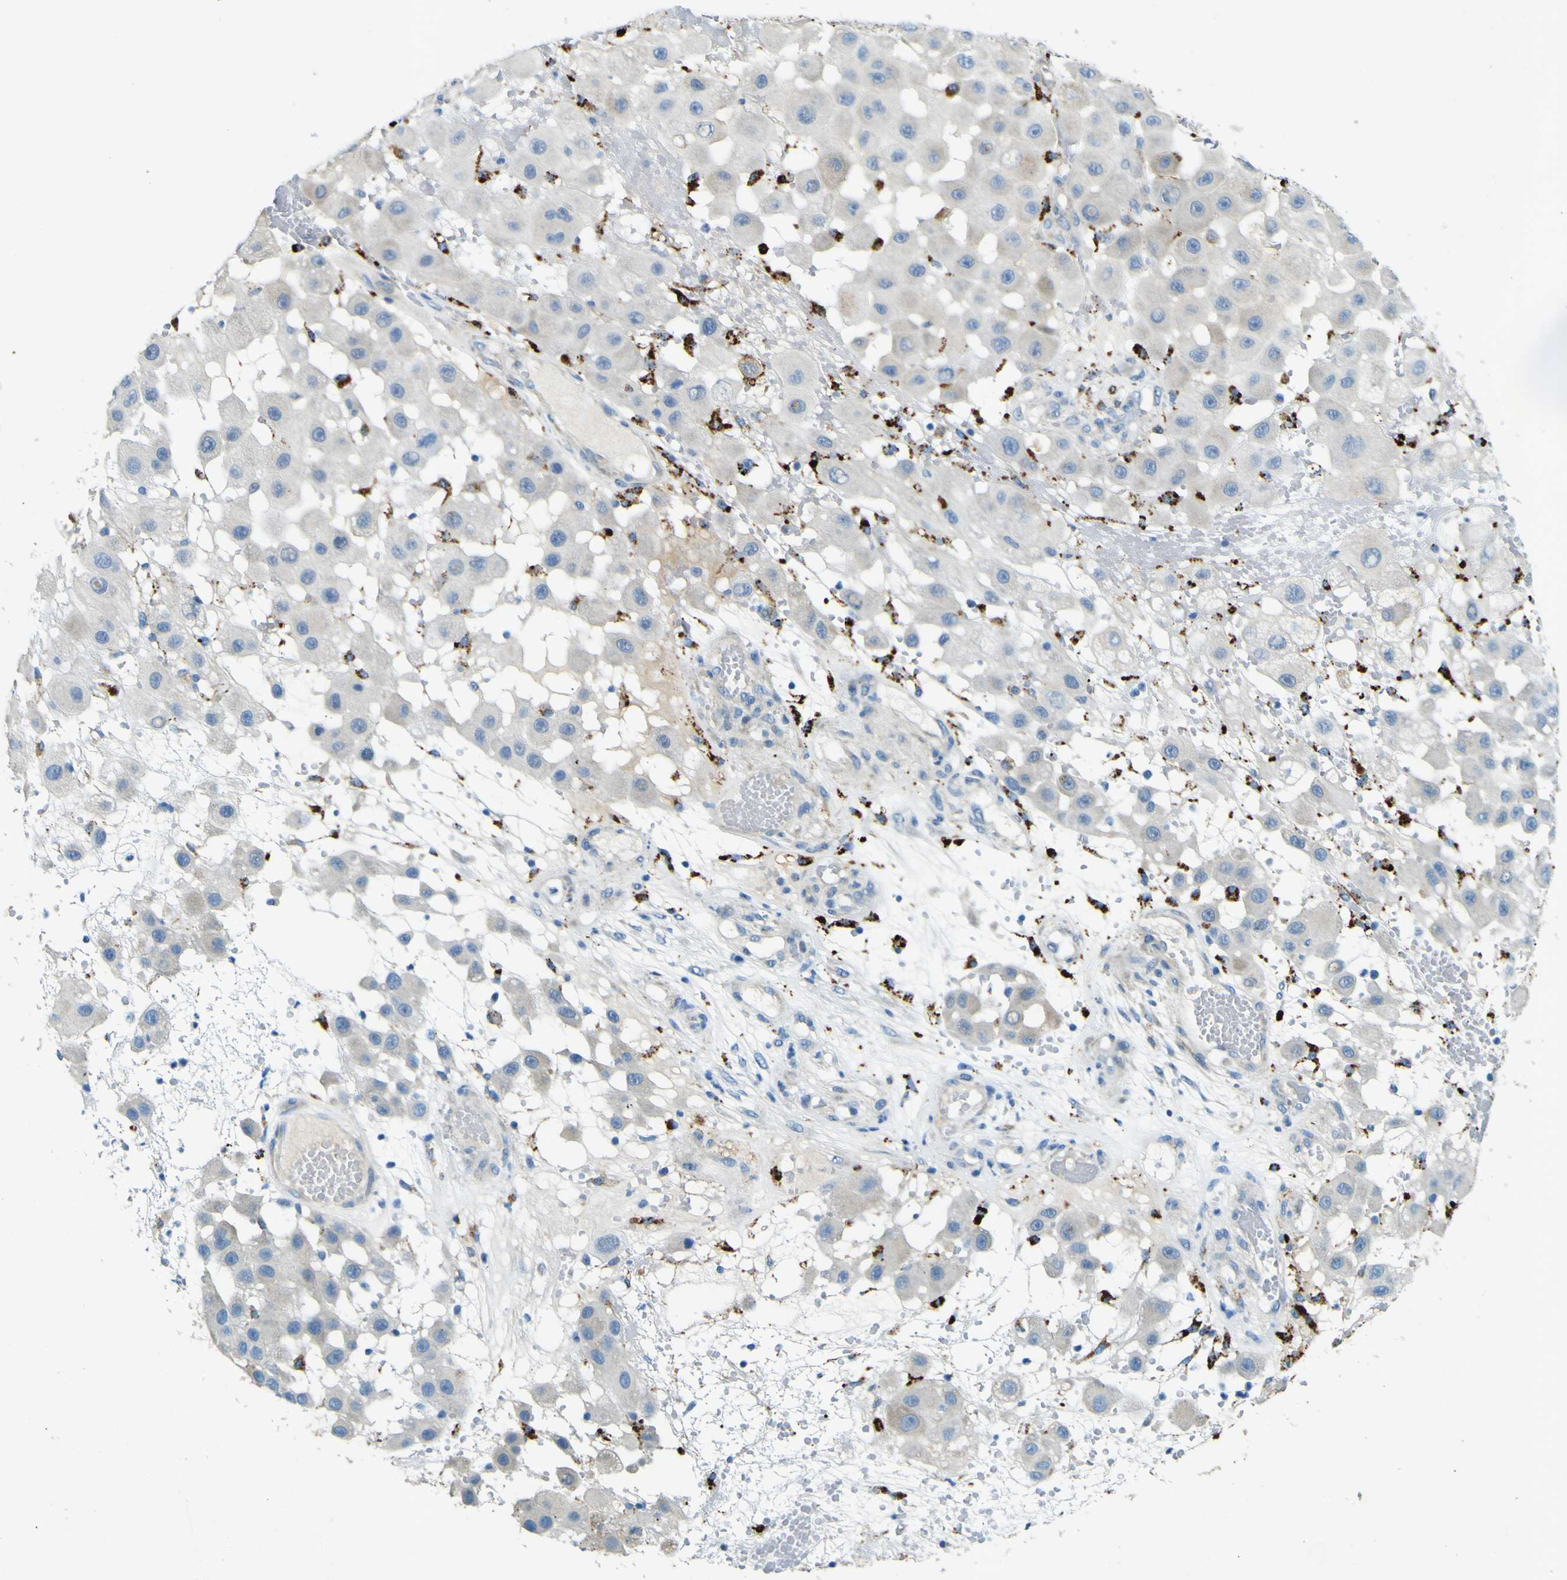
{"staining": {"intensity": "negative", "quantity": "none", "location": "none"}, "tissue": "melanoma", "cell_type": "Tumor cells", "image_type": "cancer", "snomed": [{"axis": "morphology", "description": "Malignant melanoma, NOS"}, {"axis": "topography", "description": "Skin"}], "caption": "Melanoma stained for a protein using immunohistochemistry (IHC) shows no positivity tumor cells.", "gene": "PDE9A", "patient": {"sex": "female", "age": 81}}